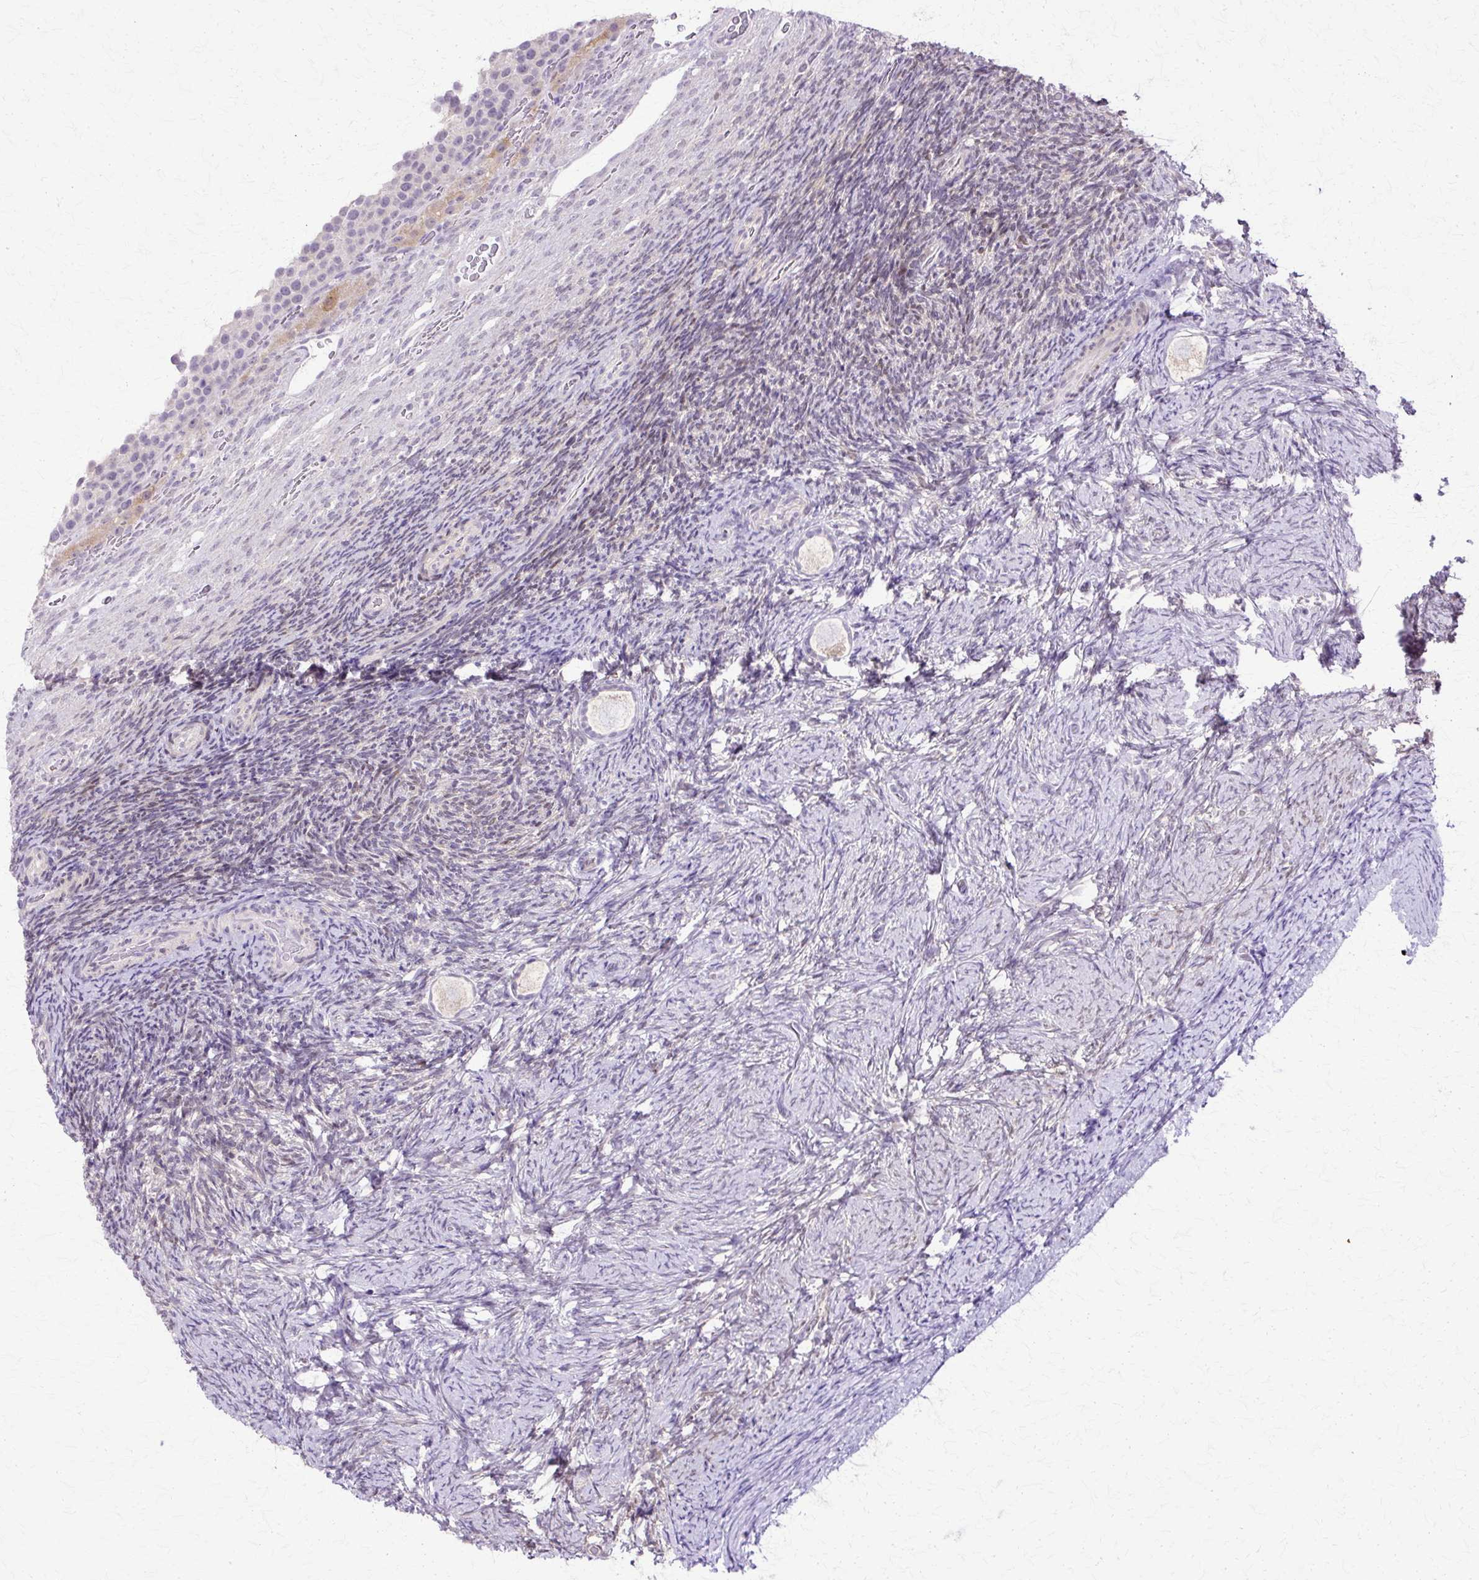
{"staining": {"intensity": "weak", "quantity": "<25%", "location": "cytoplasmic/membranous,nuclear"}, "tissue": "ovary", "cell_type": "Follicle cells", "image_type": "normal", "snomed": [{"axis": "morphology", "description": "Normal tissue, NOS"}, {"axis": "topography", "description": "Ovary"}], "caption": "Immunohistochemistry micrograph of benign human ovary stained for a protein (brown), which exhibits no staining in follicle cells.", "gene": "HSPA1A", "patient": {"sex": "female", "age": 34}}